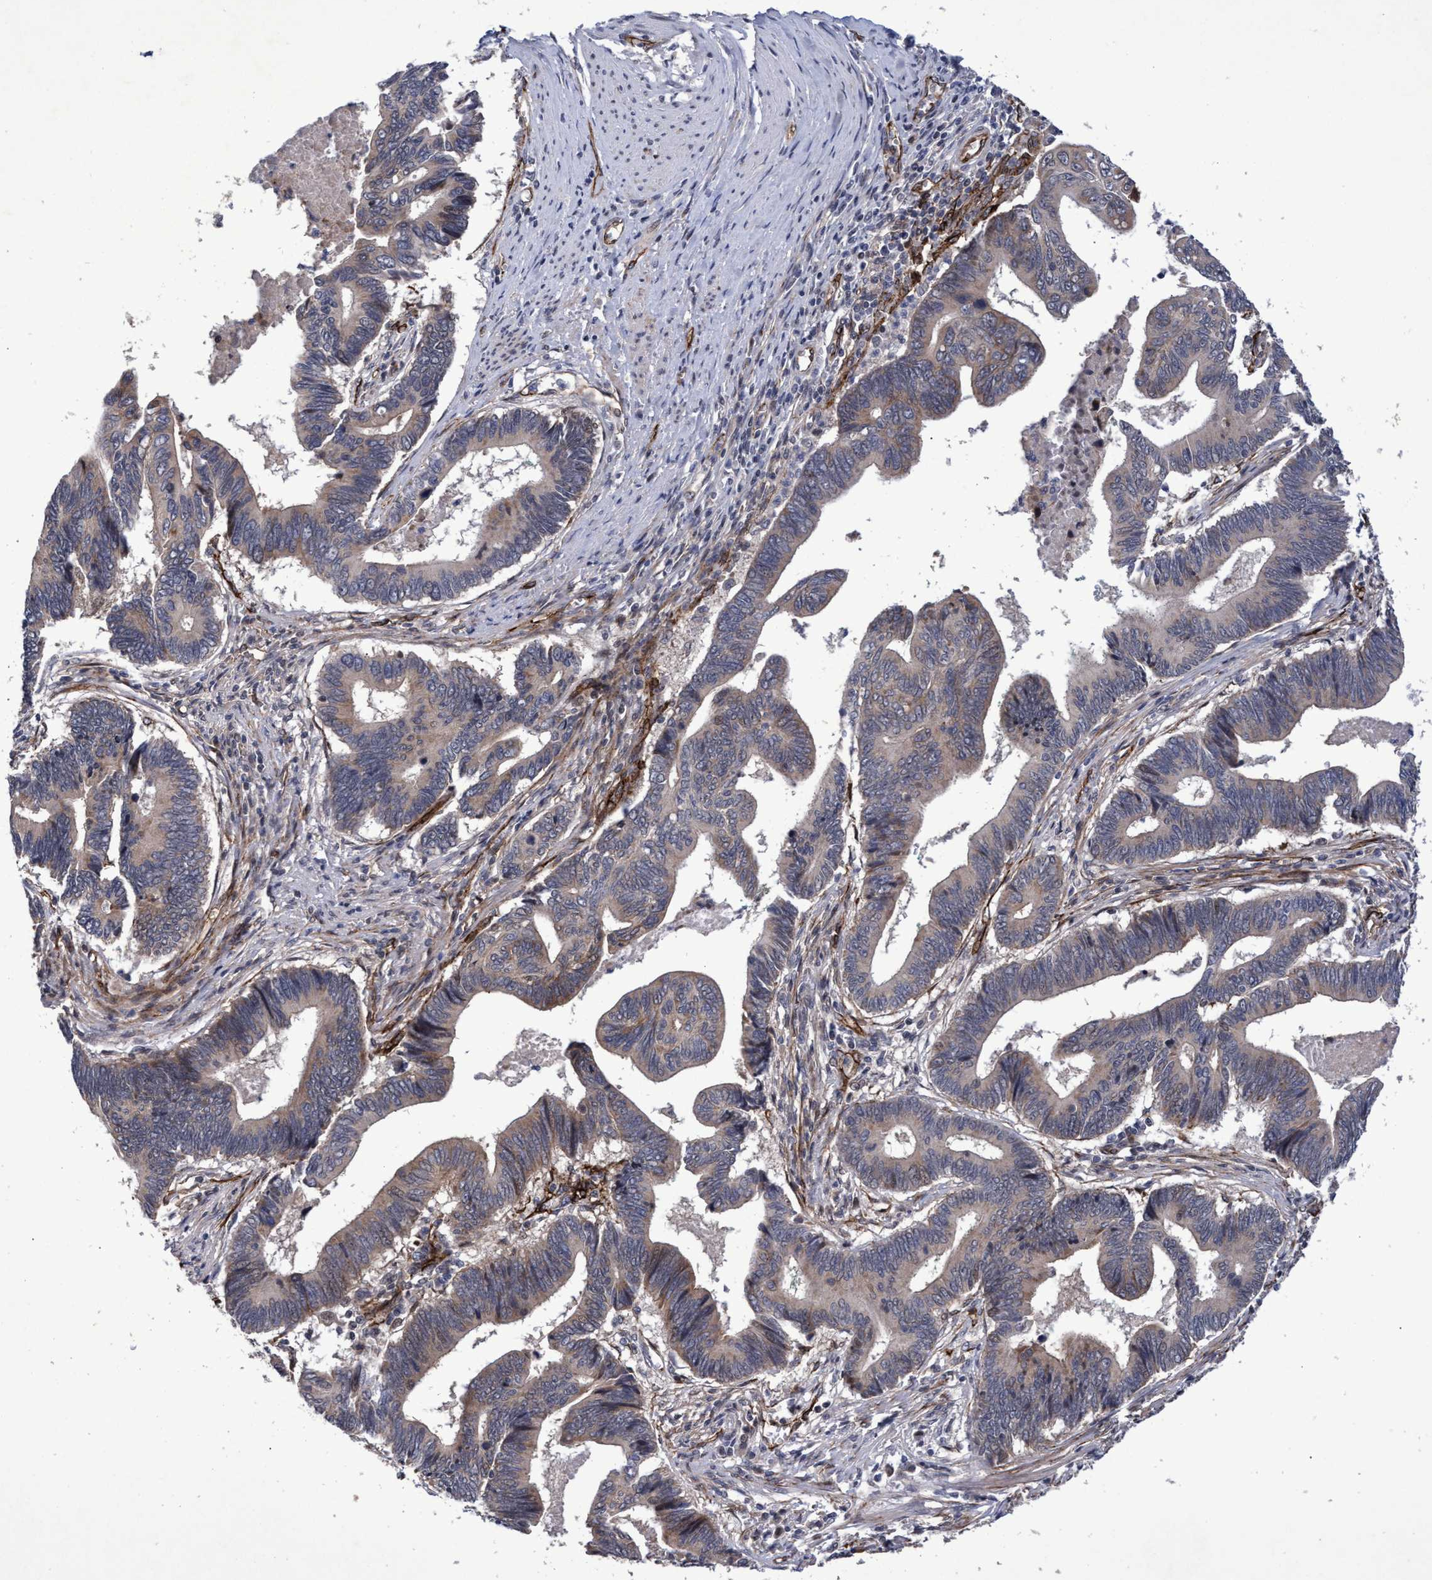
{"staining": {"intensity": "weak", "quantity": ">75%", "location": "cytoplasmic/membranous"}, "tissue": "pancreatic cancer", "cell_type": "Tumor cells", "image_type": "cancer", "snomed": [{"axis": "morphology", "description": "Adenocarcinoma, NOS"}, {"axis": "topography", "description": "Pancreas"}], "caption": "Human pancreatic adenocarcinoma stained for a protein (brown) exhibits weak cytoplasmic/membranous positive expression in approximately >75% of tumor cells.", "gene": "ZNF750", "patient": {"sex": "female", "age": 70}}